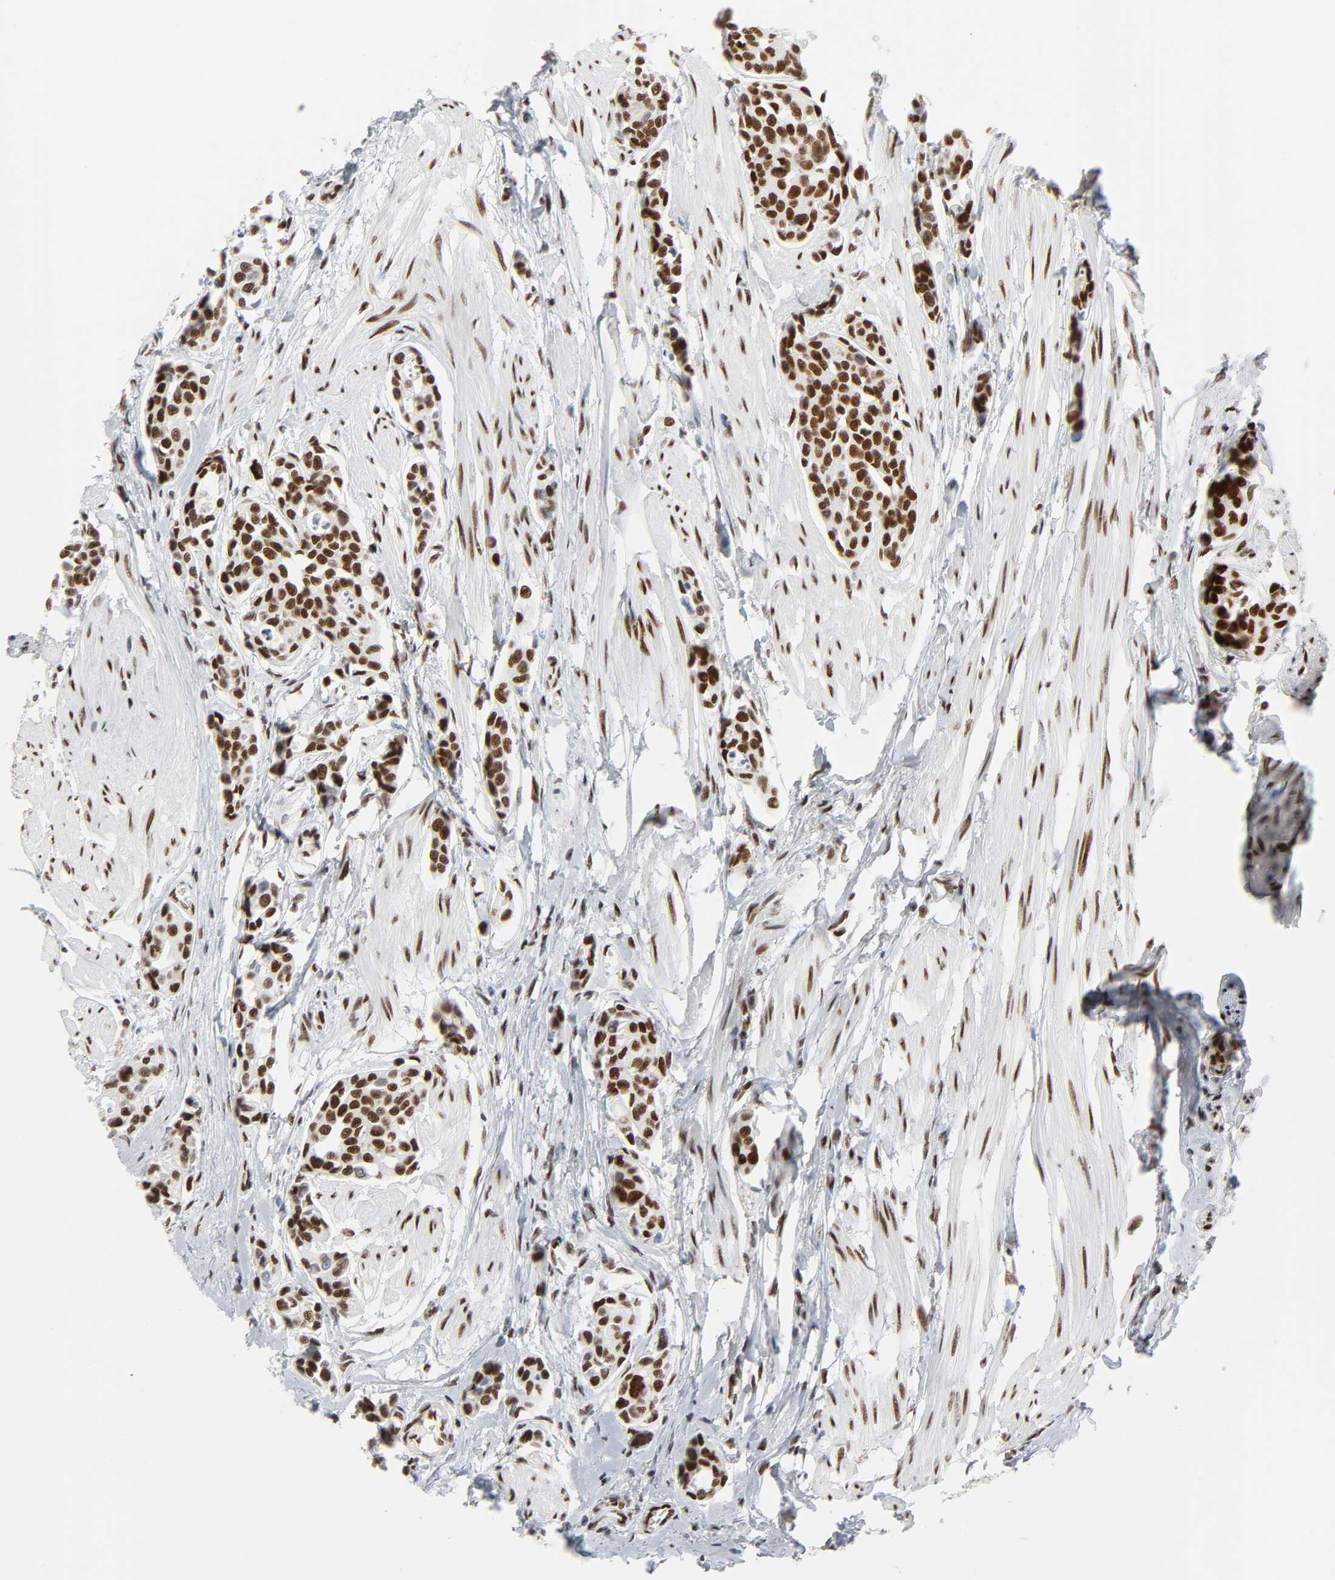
{"staining": {"intensity": "moderate", "quantity": ">75%", "location": "nuclear"}, "tissue": "urothelial cancer", "cell_type": "Tumor cells", "image_type": "cancer", "snomed": [{"axis": "morphology", "description": "Urothelial carcinoma, High grade"}, {"axis": "topography", "description": "Urinary bladder"}], "caption": "Immunohistochemistry (IHC) photomicrograph of human urothelial cancer stained for a protein (brown), which shows medium levels of moderate nuclear expression in about >75% of tumor cells.", "gene": "HSF1", "patient": {"sex": "male", "age": 78}}